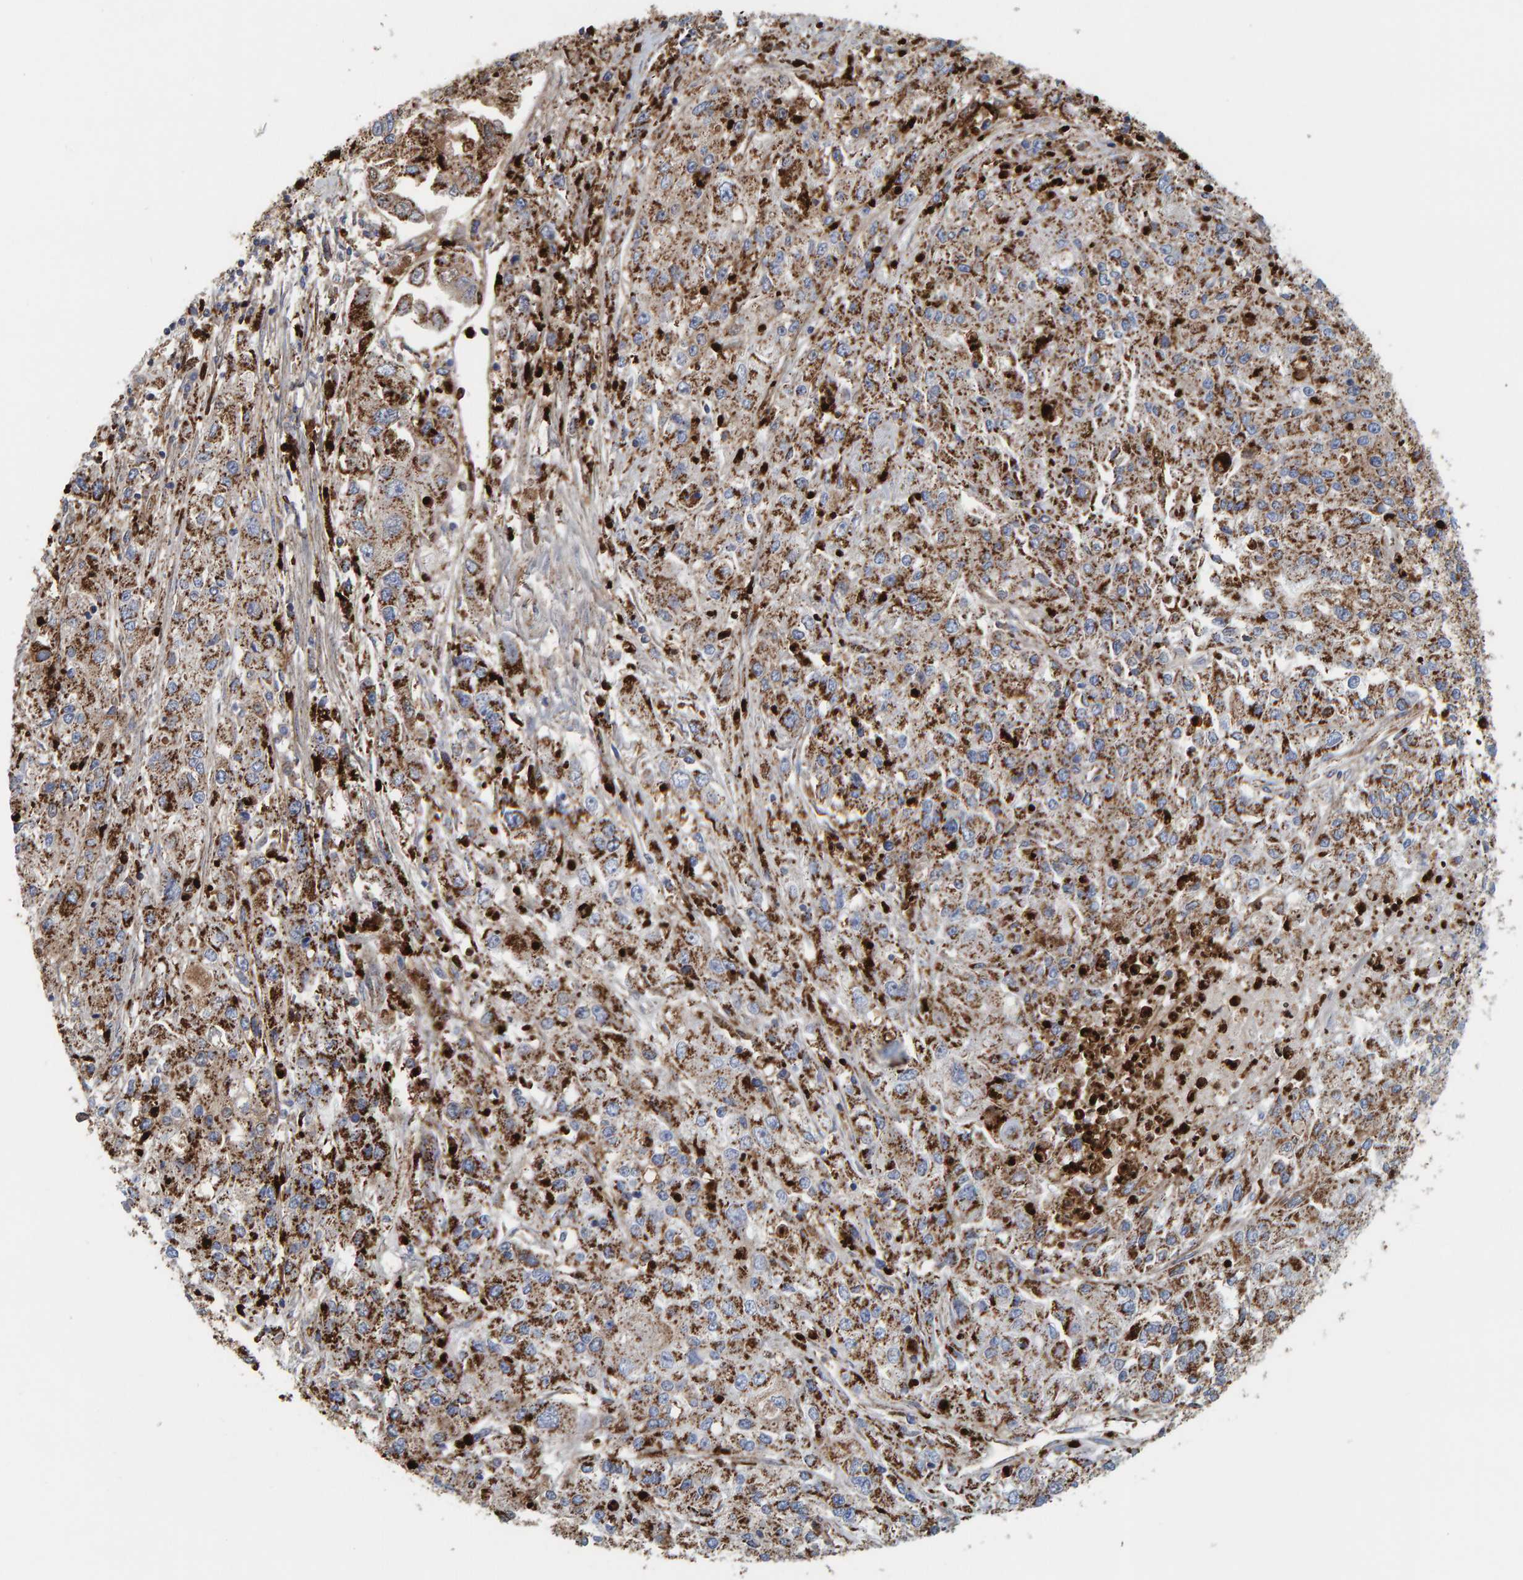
{"staining": {"intensity": "strong", "quantity": ">75%", "location": "cytoplasmic/membranous"}, "tissue": "endometrial cancer", "cell_type": "Tumor cells", "image_type": "cancer", "snomed": [{"axis": "morphology", "description": "Adenocarcinoma, NOS"}, {"axis": "topography", "description": "Endometrium"}], "caption": "Strong cytoplasmic/membranous staining for a protein is present in about >75% of tumor cells of adenocarcinoma (endometrial) using immunohistochemistry.", "gene": "B9D1", "patient": {"sex": "female", "age": 49}}